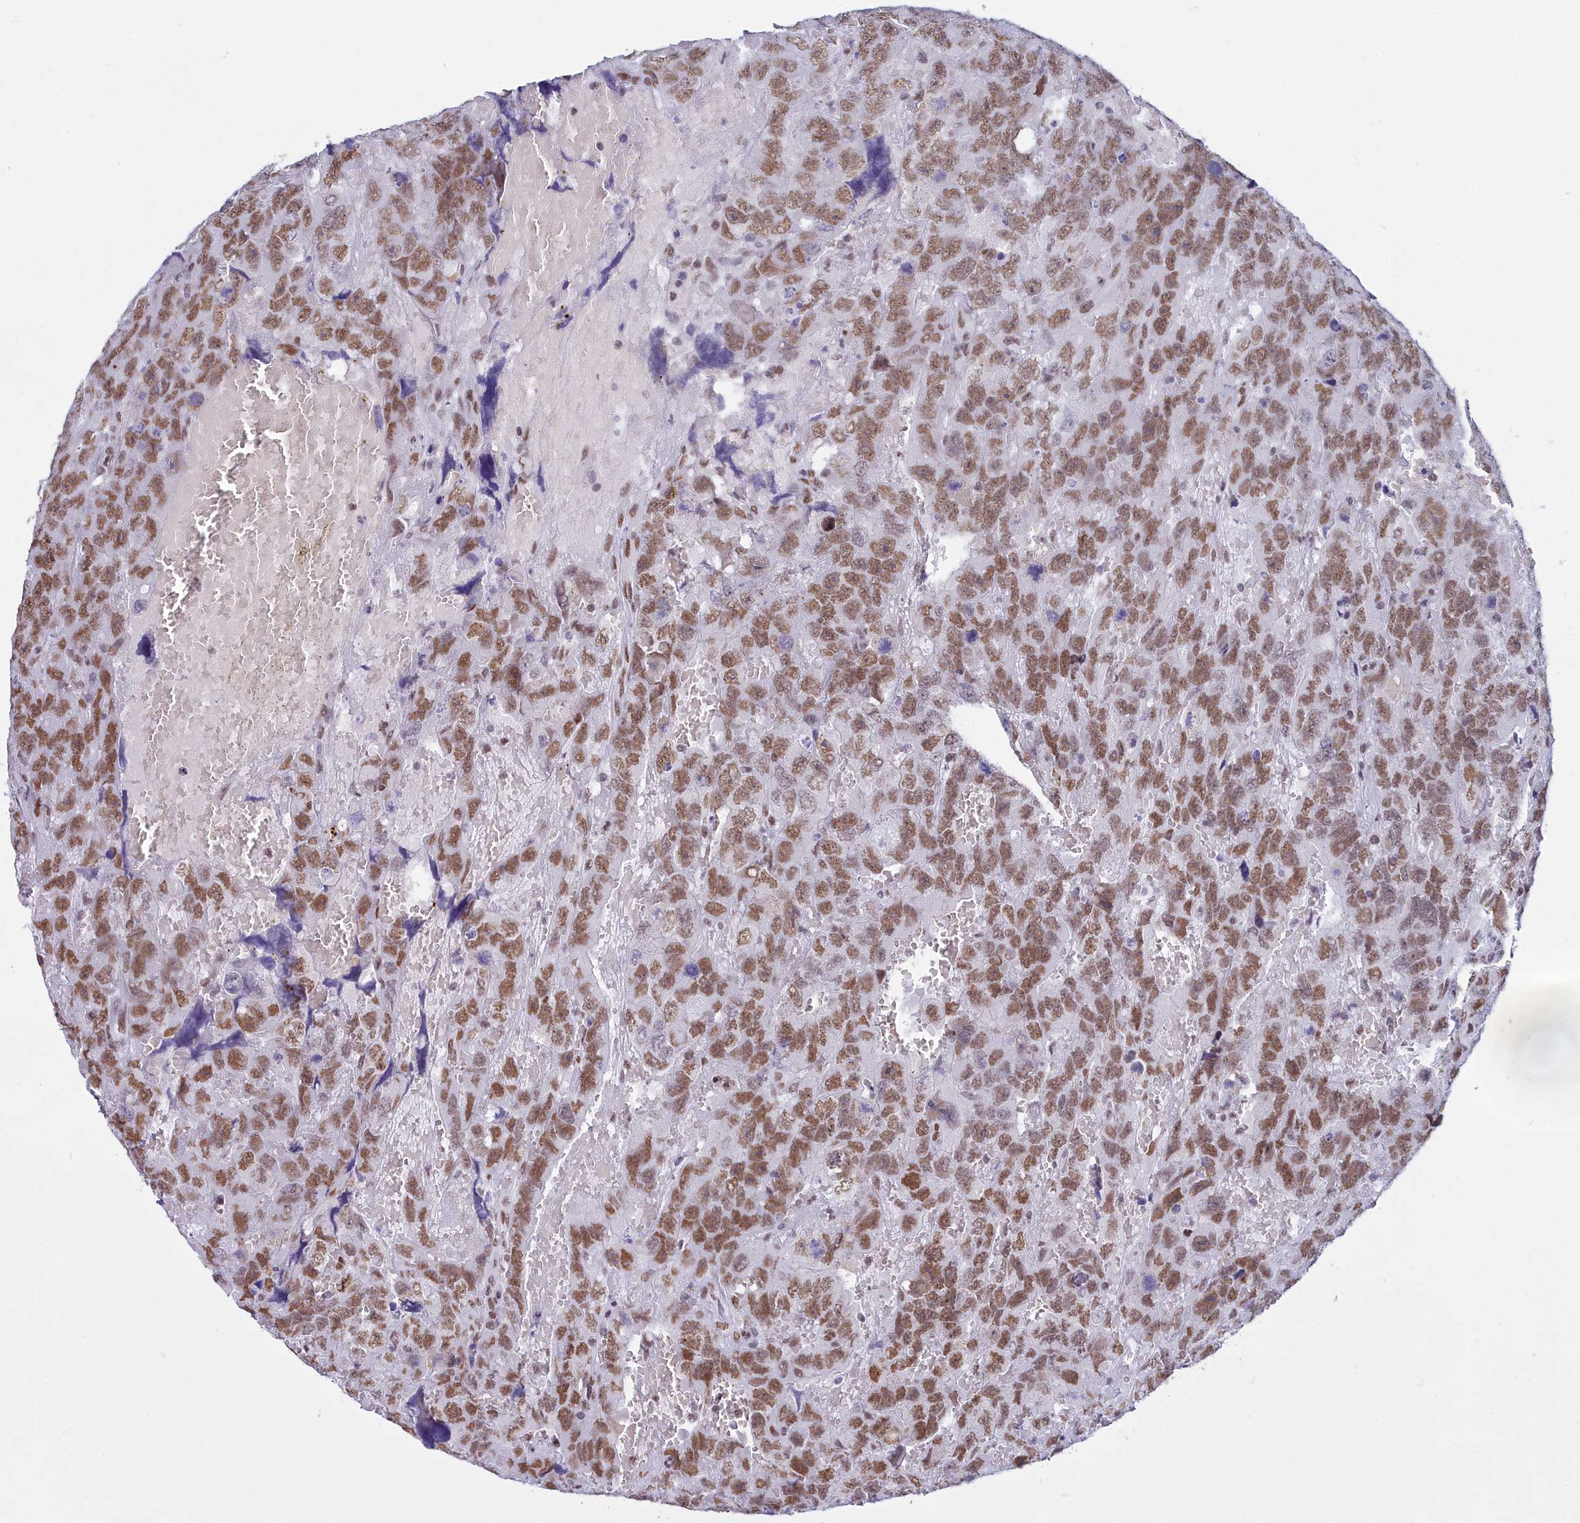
{"staining": {"intensity": "moderate", "quantity": ">75%", "location": "nuclear"}, "tissue": "testis cancer", "cell_type": "Tumor cells", "image_type": "cancer", "snomed": [{"axis": "morphology", "description": "Carcinoma, Embryonal, NOS"}, {"axis": "topography", "description": "Testis"}], "caption": "A medium amount of moderate nuclear positivity is present in about >75% of tumor cells in embryonal carcinoma (testis) tissue.", "gene": "CDC26", "patient": {"sex": "male", "age": 45}}